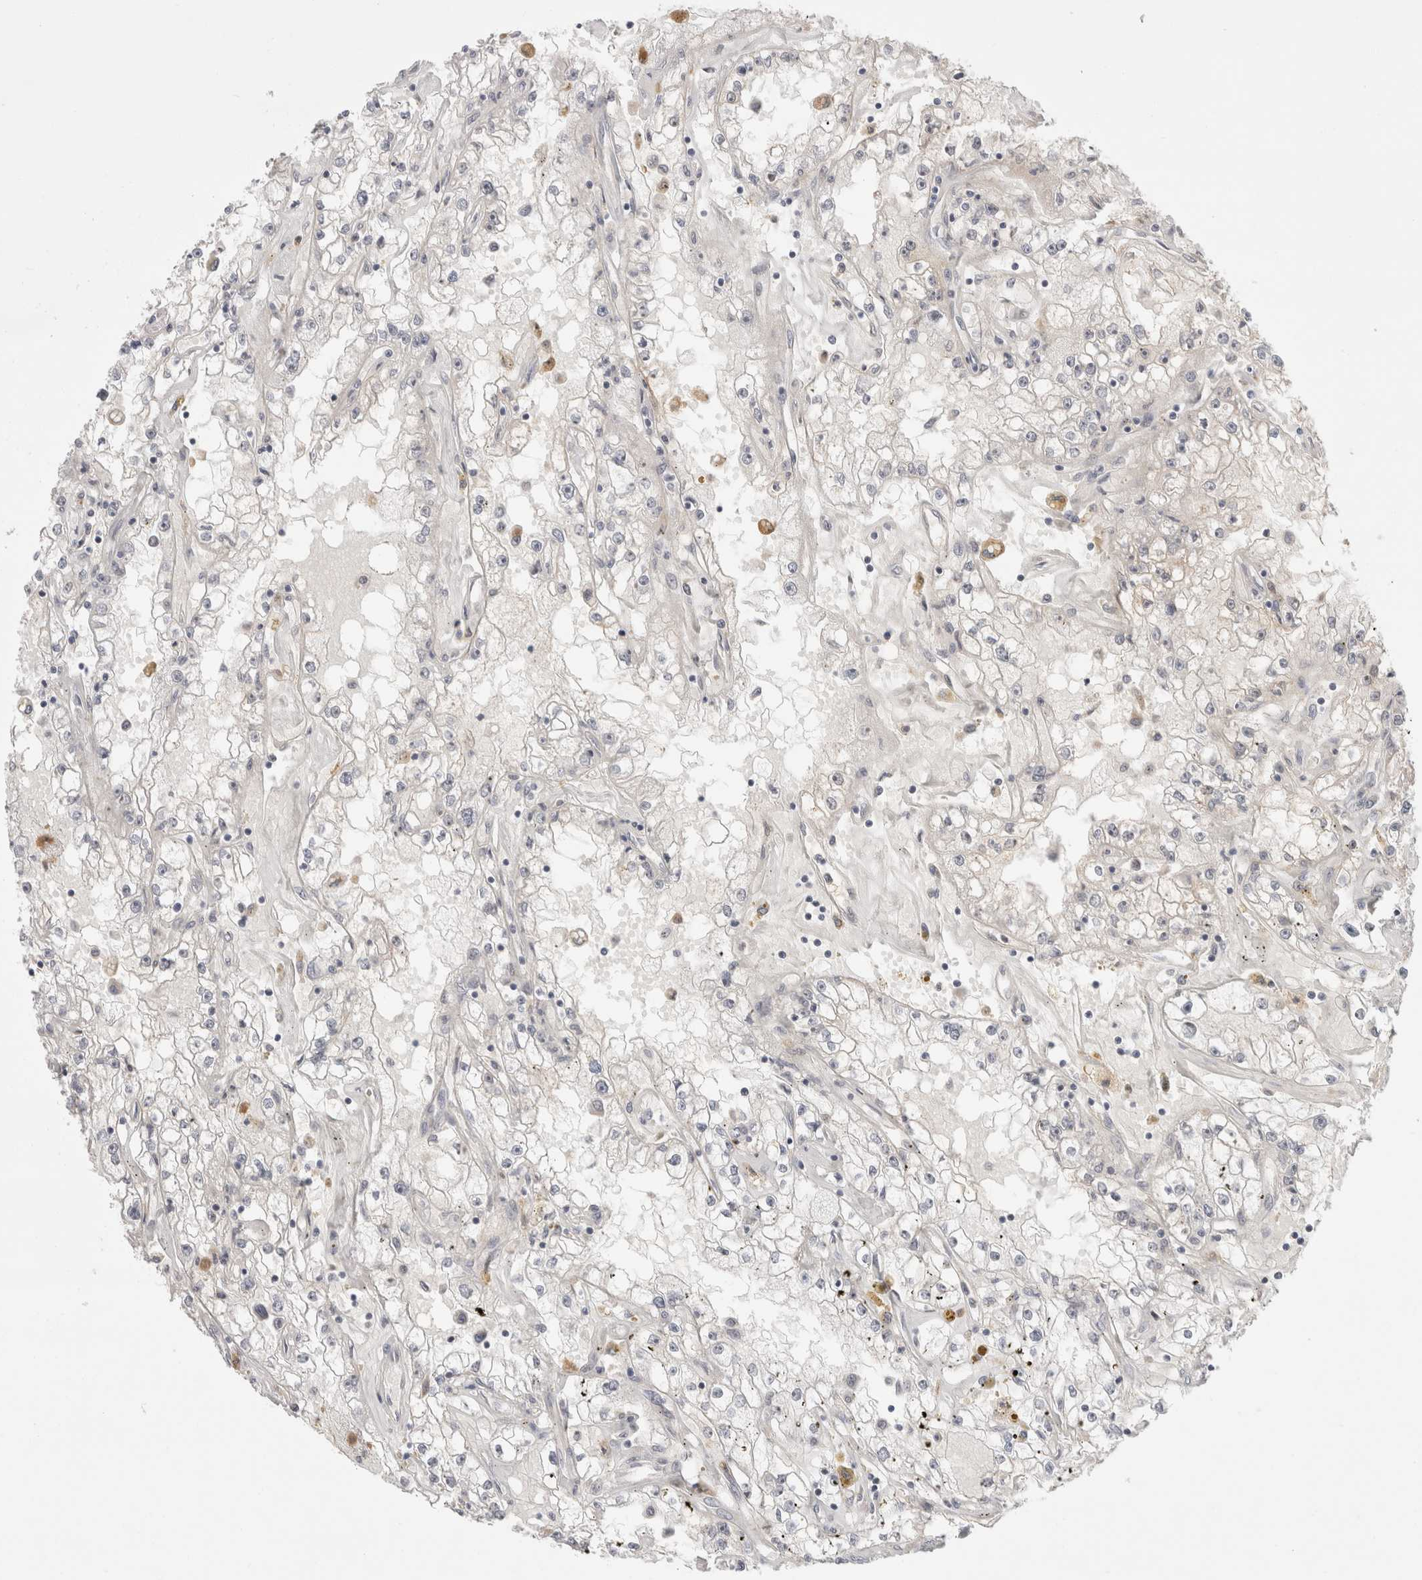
{"staining": {"intensity": "negative", "quantity": "none", "location": "none"}, "tissue": "renal cancer", "cell_type": "Tumor cells", "image_type": "cancer", "snomed": [{"axis": "morphology", "description": "Adenocarcinoma, NOS"}, {"axis": "topography", "description": "Kidney"}], "caption": "Renal adenocarcinoma stained for a protein using IHC displays no expression tumor cells.", "gene": "SENP6", "patient": {"sex": "male", "age": 56}}